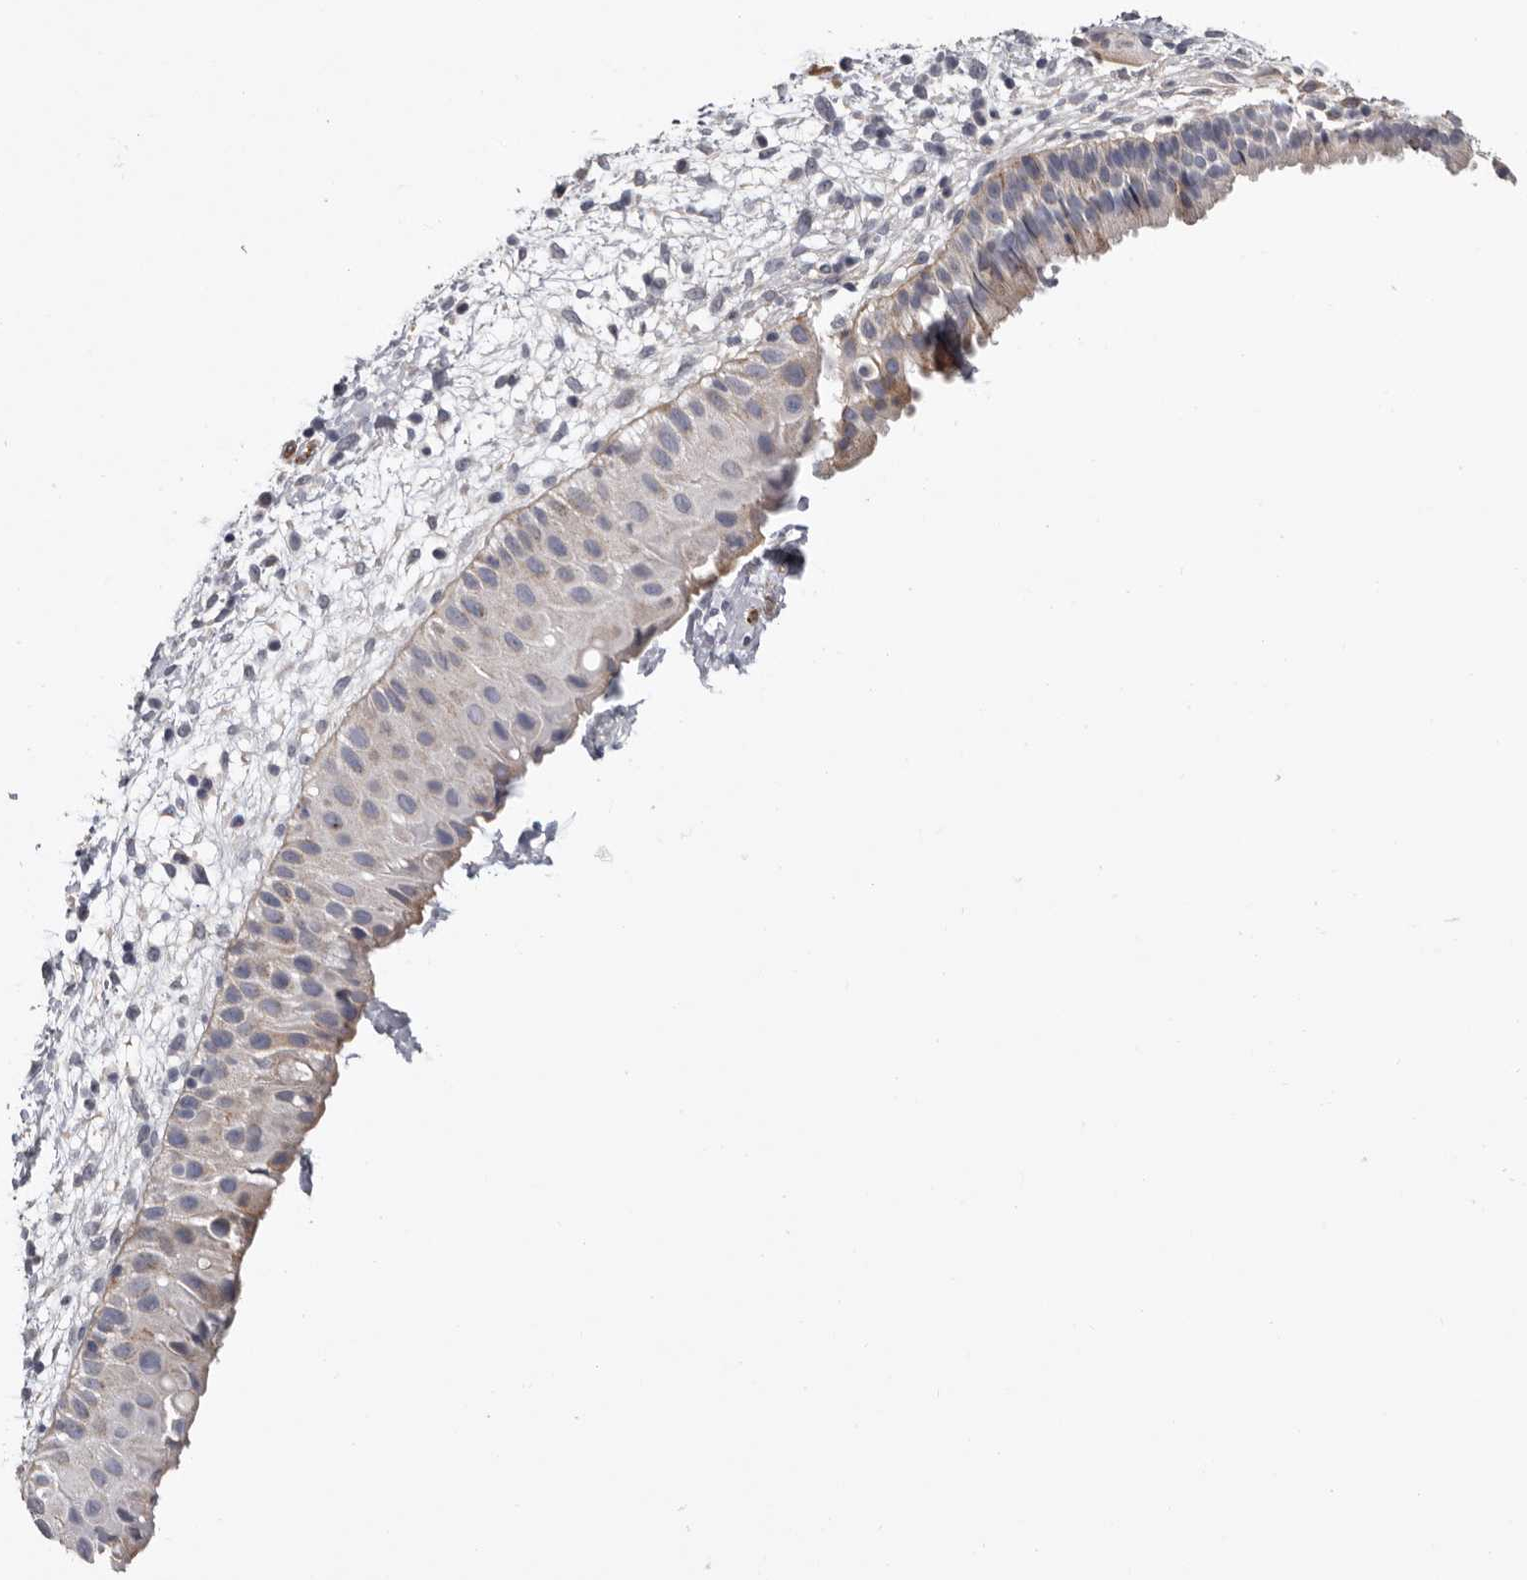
{"staining": {"intensity": "moderate", "quantity": "<25%", "location": "cytoplasmic/membranous"}, "tissue": "nasopharynx", "cell_type": "Respiratory epithelial cells", "image_type": "normal", "snomed": [{"axis": "morphology", "description": "Normal tissue, NOS"}, {"axis": "topography", "description": "Nasopharynx"}], "caption": "Immunohistochemical staining of unremarkable nasopharynx exhibits low levels of moderate cytoplasmic/membranous positivity in approximately <25% of respiratory epithelial cells.", "gene": "ADGRL4", "patient": {"sex": "male", "age": 22}}